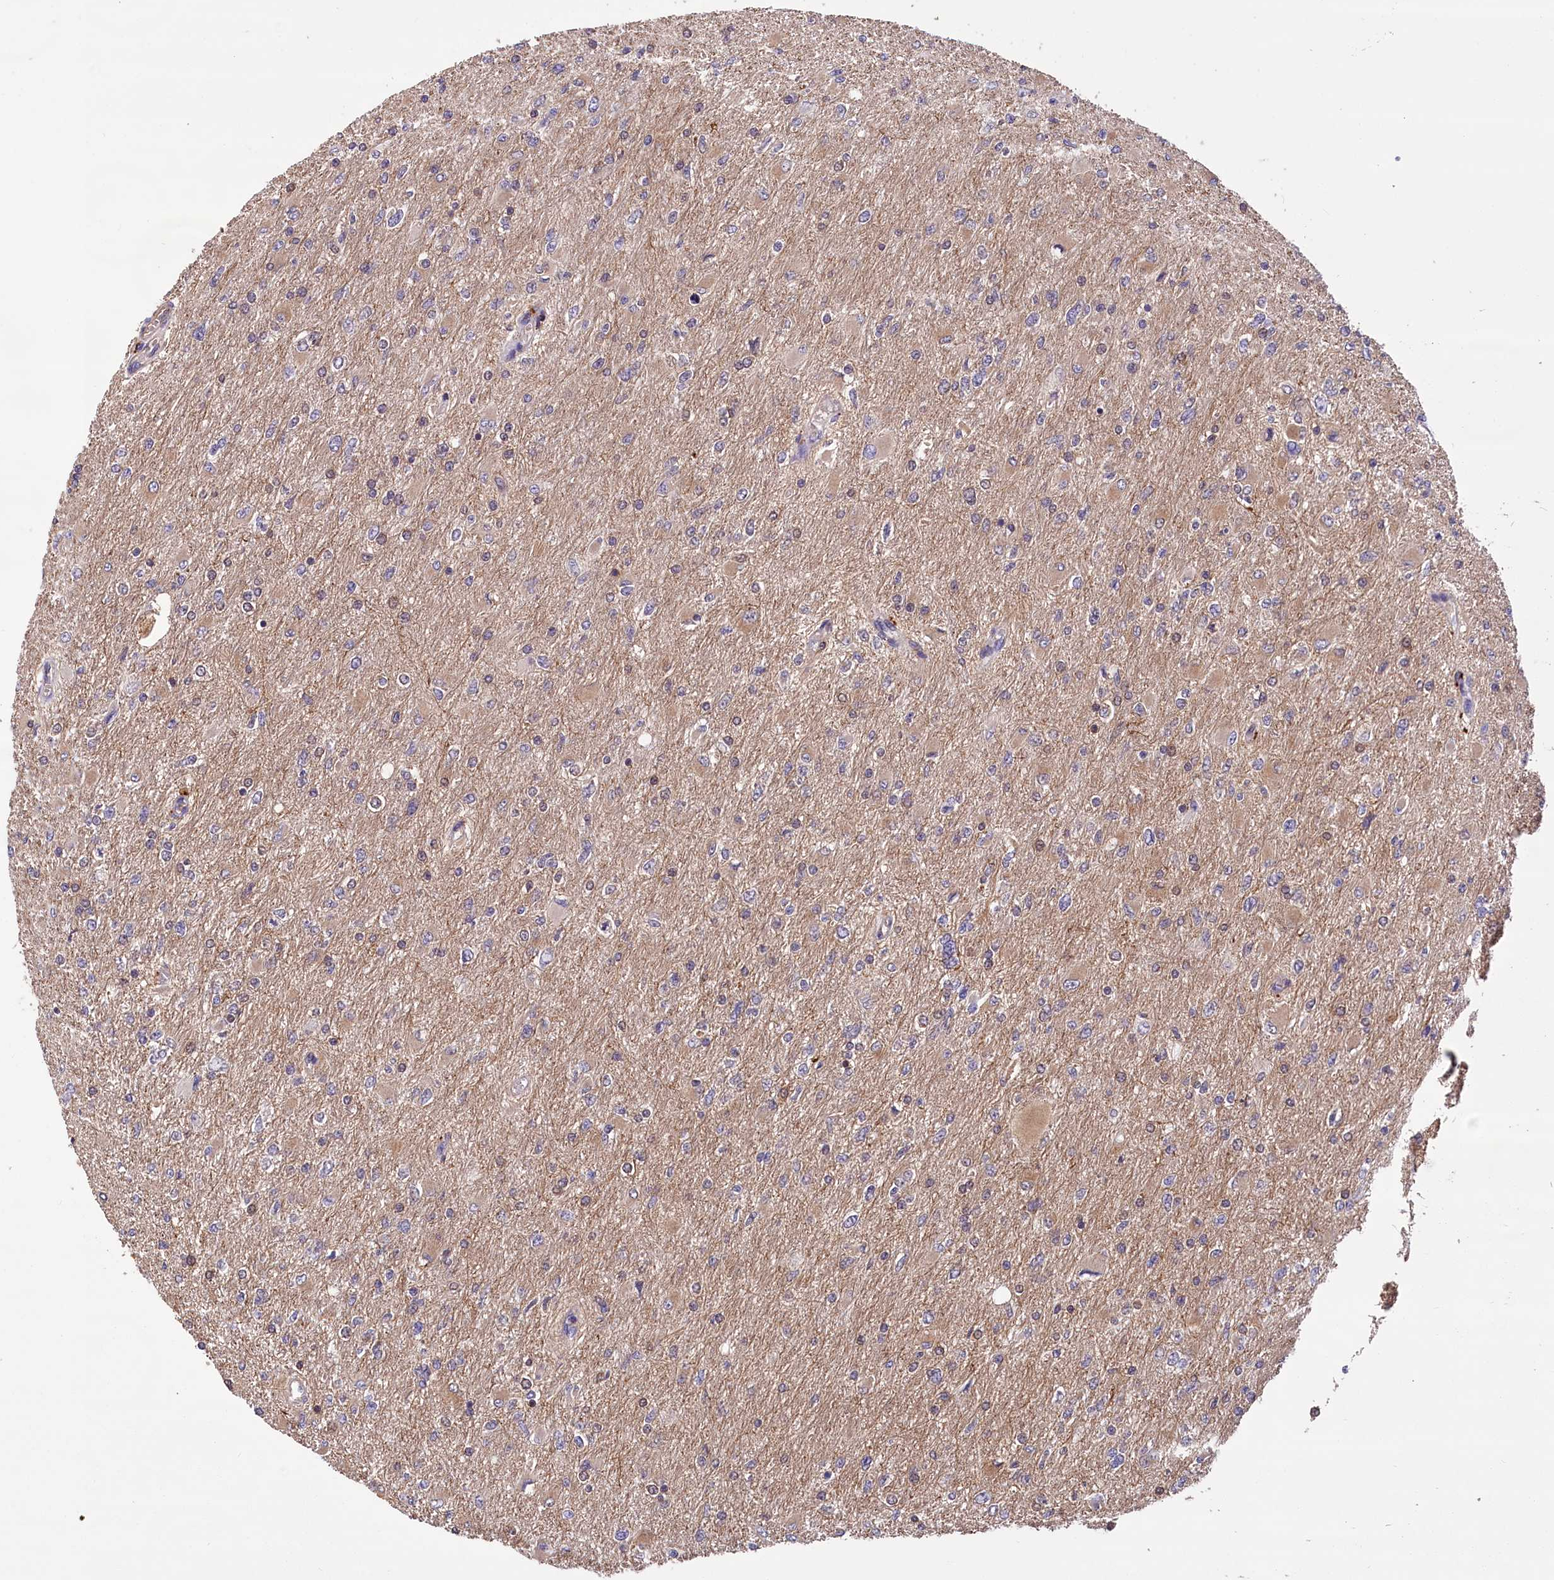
{"staining": {"intensity": "negative", "quantity": "none", "location": "none"}, "tissue": "glioma", "cell_type": "Tumor cells", "image_type": "cancer", "snomed": [{"axis": "morphology", "description": "Glioma, malignant, High grade"}, {"axis": "topography", "description": "Cerebral cortex"}], "caption": "This is an IHC micrograph of human glioma. There is no positivity in tumor cells.", "gene": "DPP3", "patient": {"sex": "female", "age": 36}}